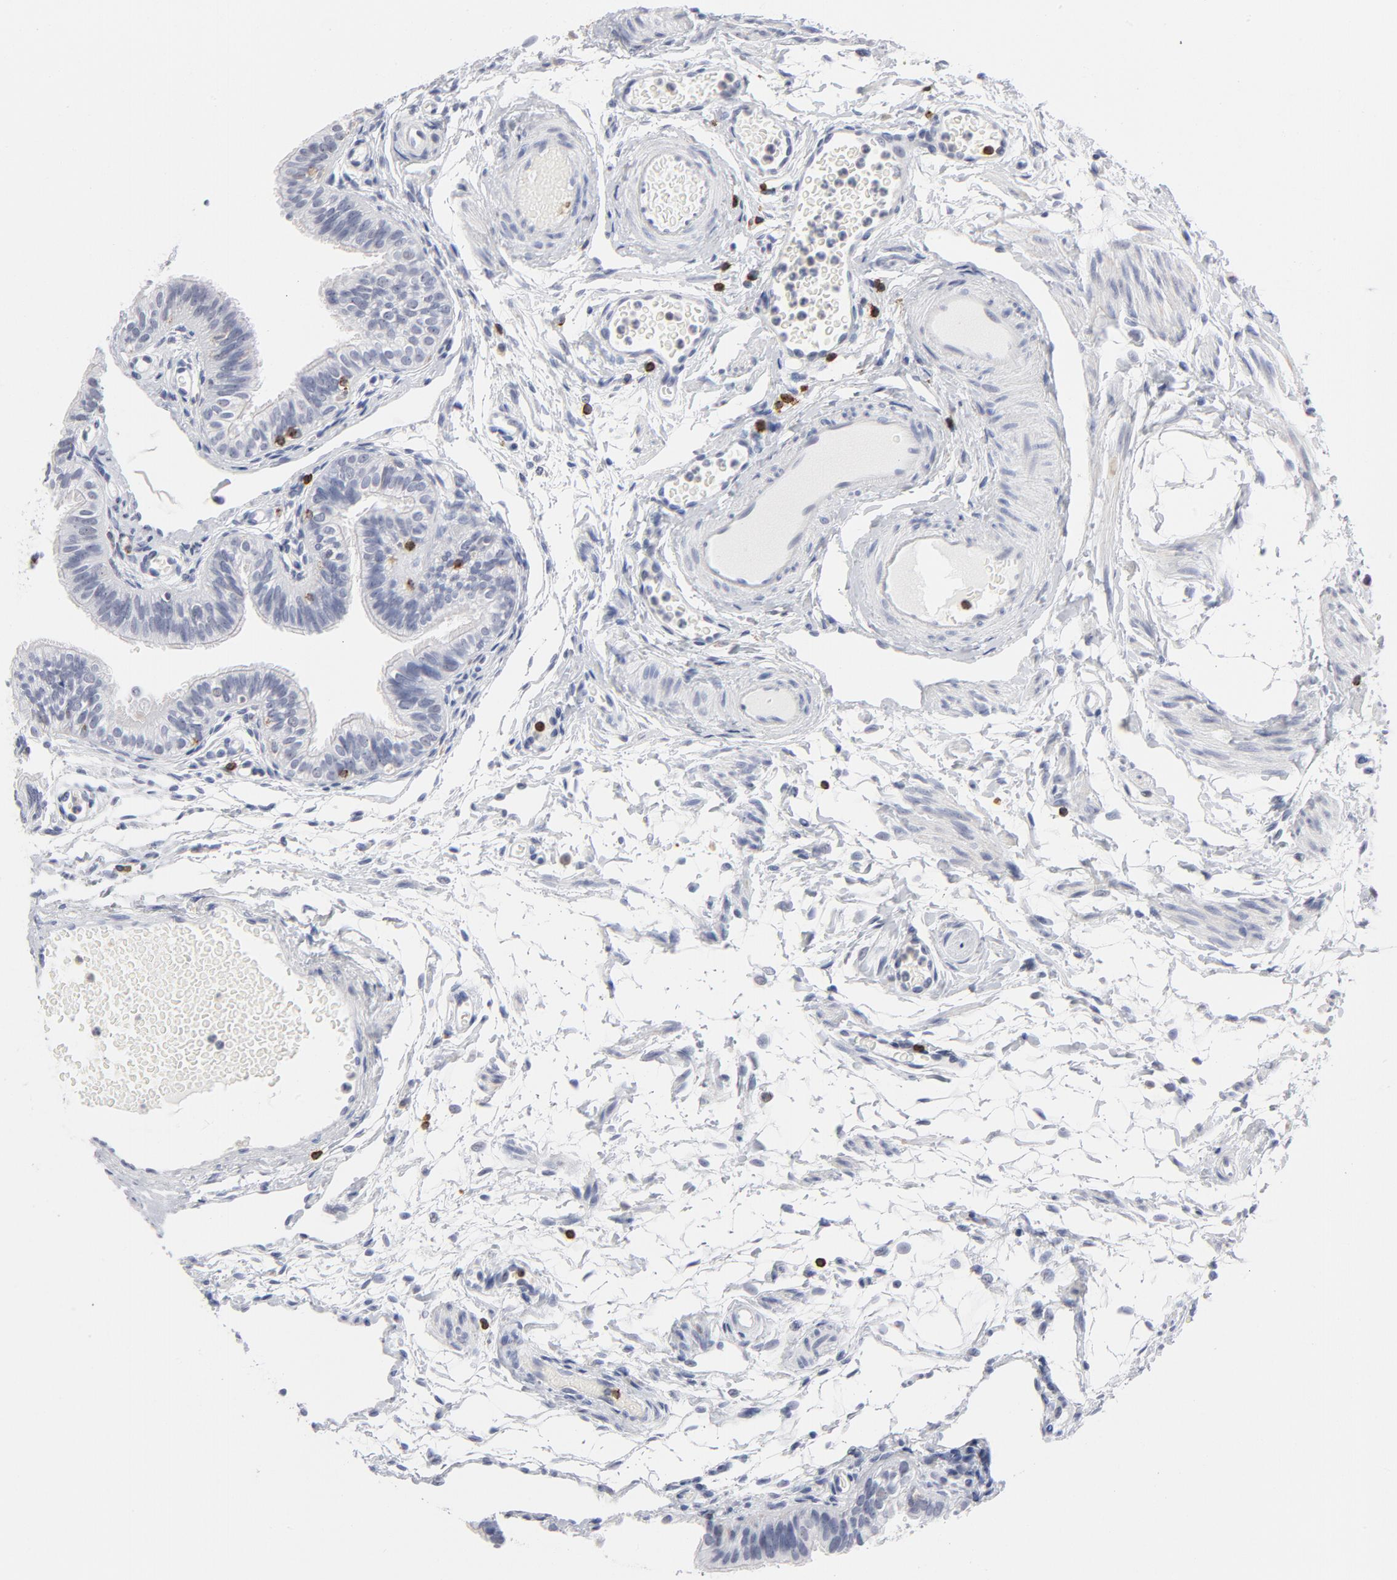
{"staining": {"intensity": "negative", "quantity": "none", "location": "none"}, "tissue": "fallopian tube", "cell_type": "Glandular cells", "image_type": "normal", "snomed": [{"axis": "morphology", "description": "Normal tissue, NOS"}, {"axis": "morphology", "description": "Dermoid, NOS"}, {"axis": "topography", "description": "Fallopian tube"}], "caption": "An IHC micrograph of unremarkable fallopian tube is shown. There is no staining in glandular cells of fallopian tube. (DAB IHC, high magnification).", "gene": "CD2", "patient": {"sex": "female", "age": 33}}